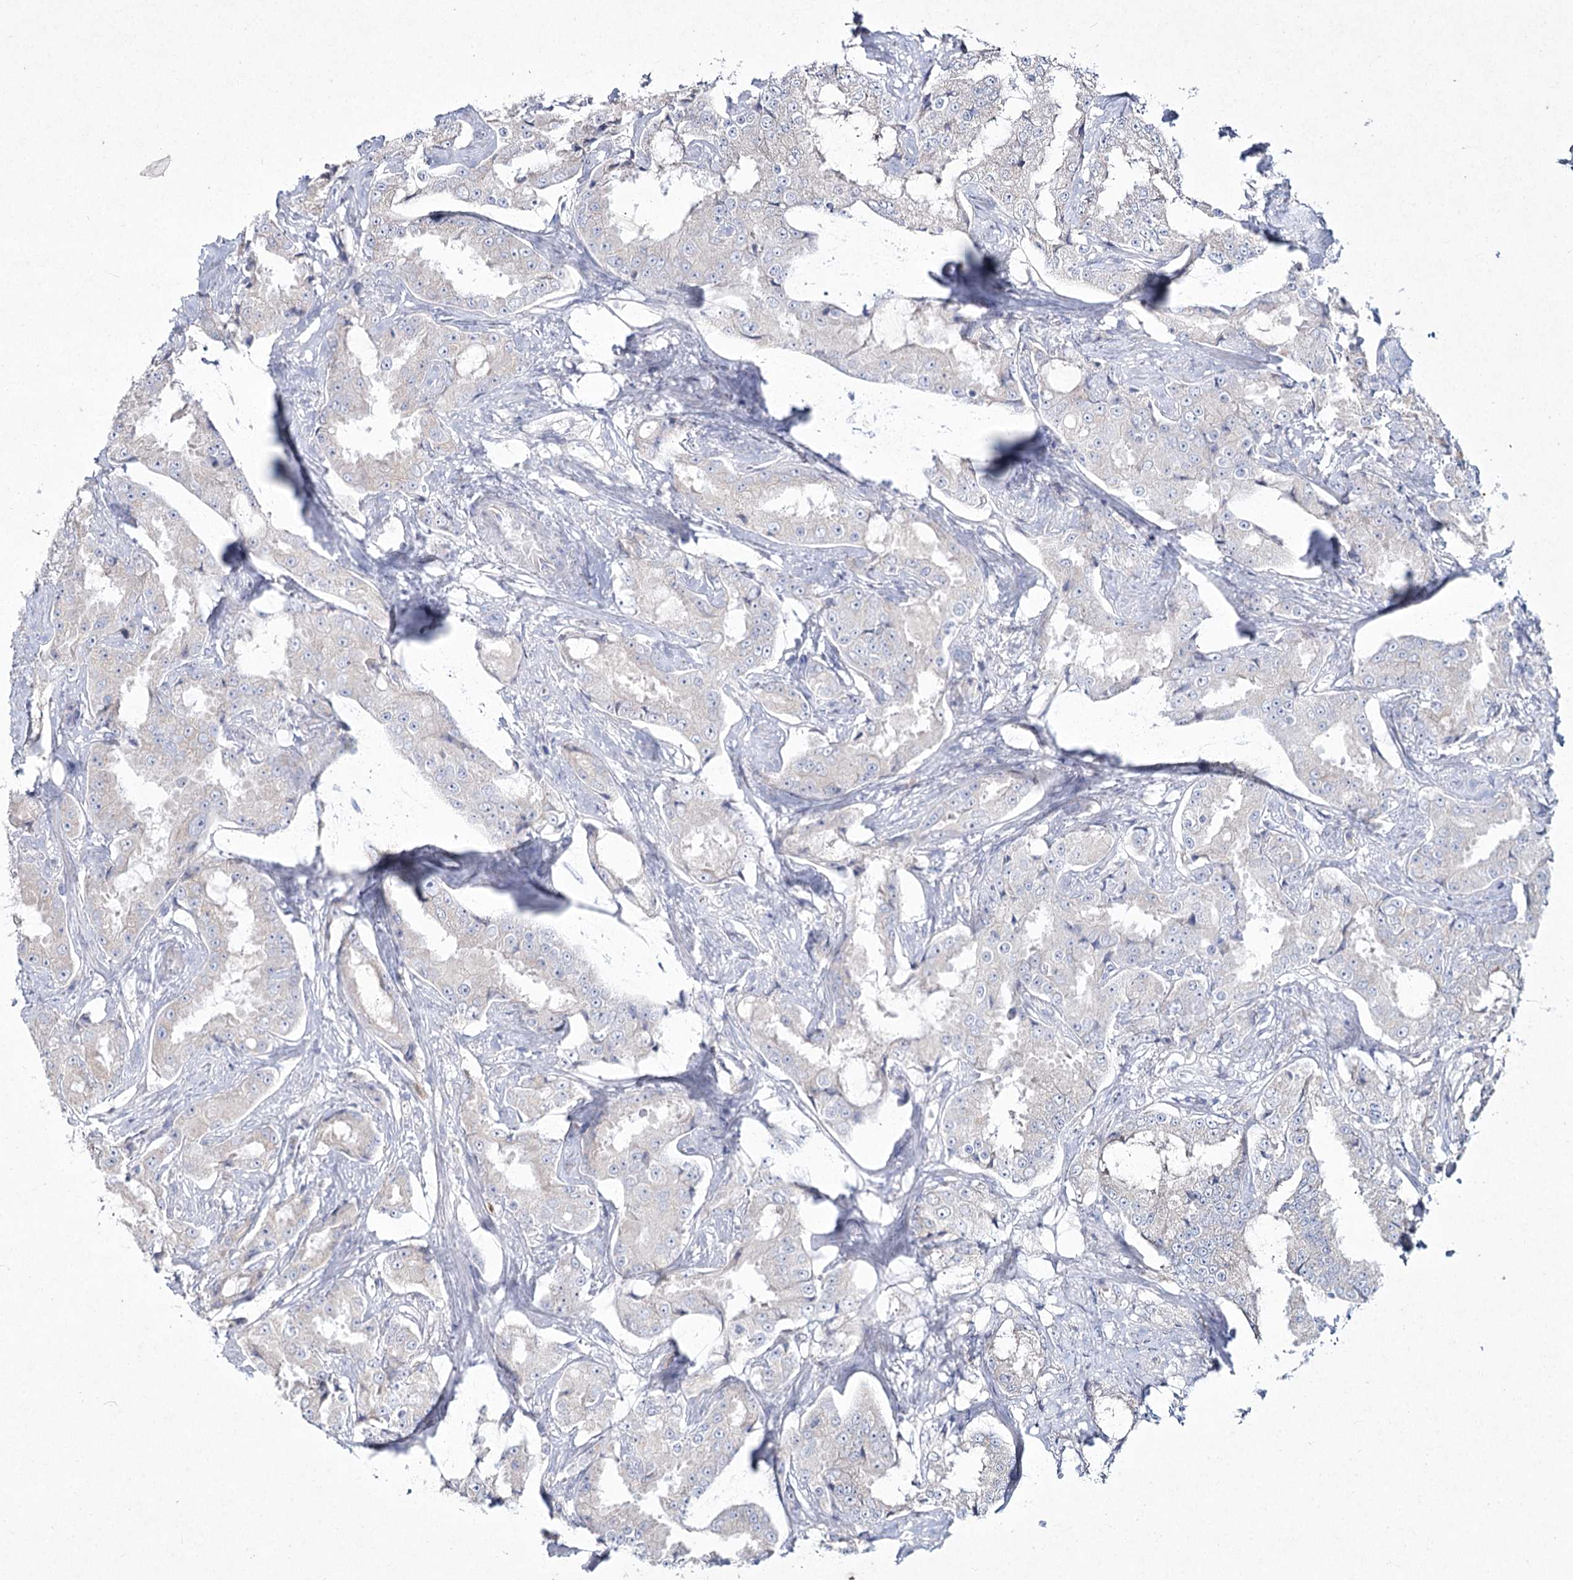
{"staining": {"intensity": "negative", "quantity": "none", "location": "none"}, "tissue": "prostate cancer", "cell_type": "Tumor cells", "image_type": "cancer", "snomed": [{"axis": "morphology", "description": "Adenocarcinoma, High grade"}, {"axis": "topography", "description": "Prostate"}], "caption": "Tumor cells are negative for brown protein staining in high-grade adenocarcinoma (prostate).", "gene": "NIPAL4", "patient": {"sex": "male", "age": 73}}